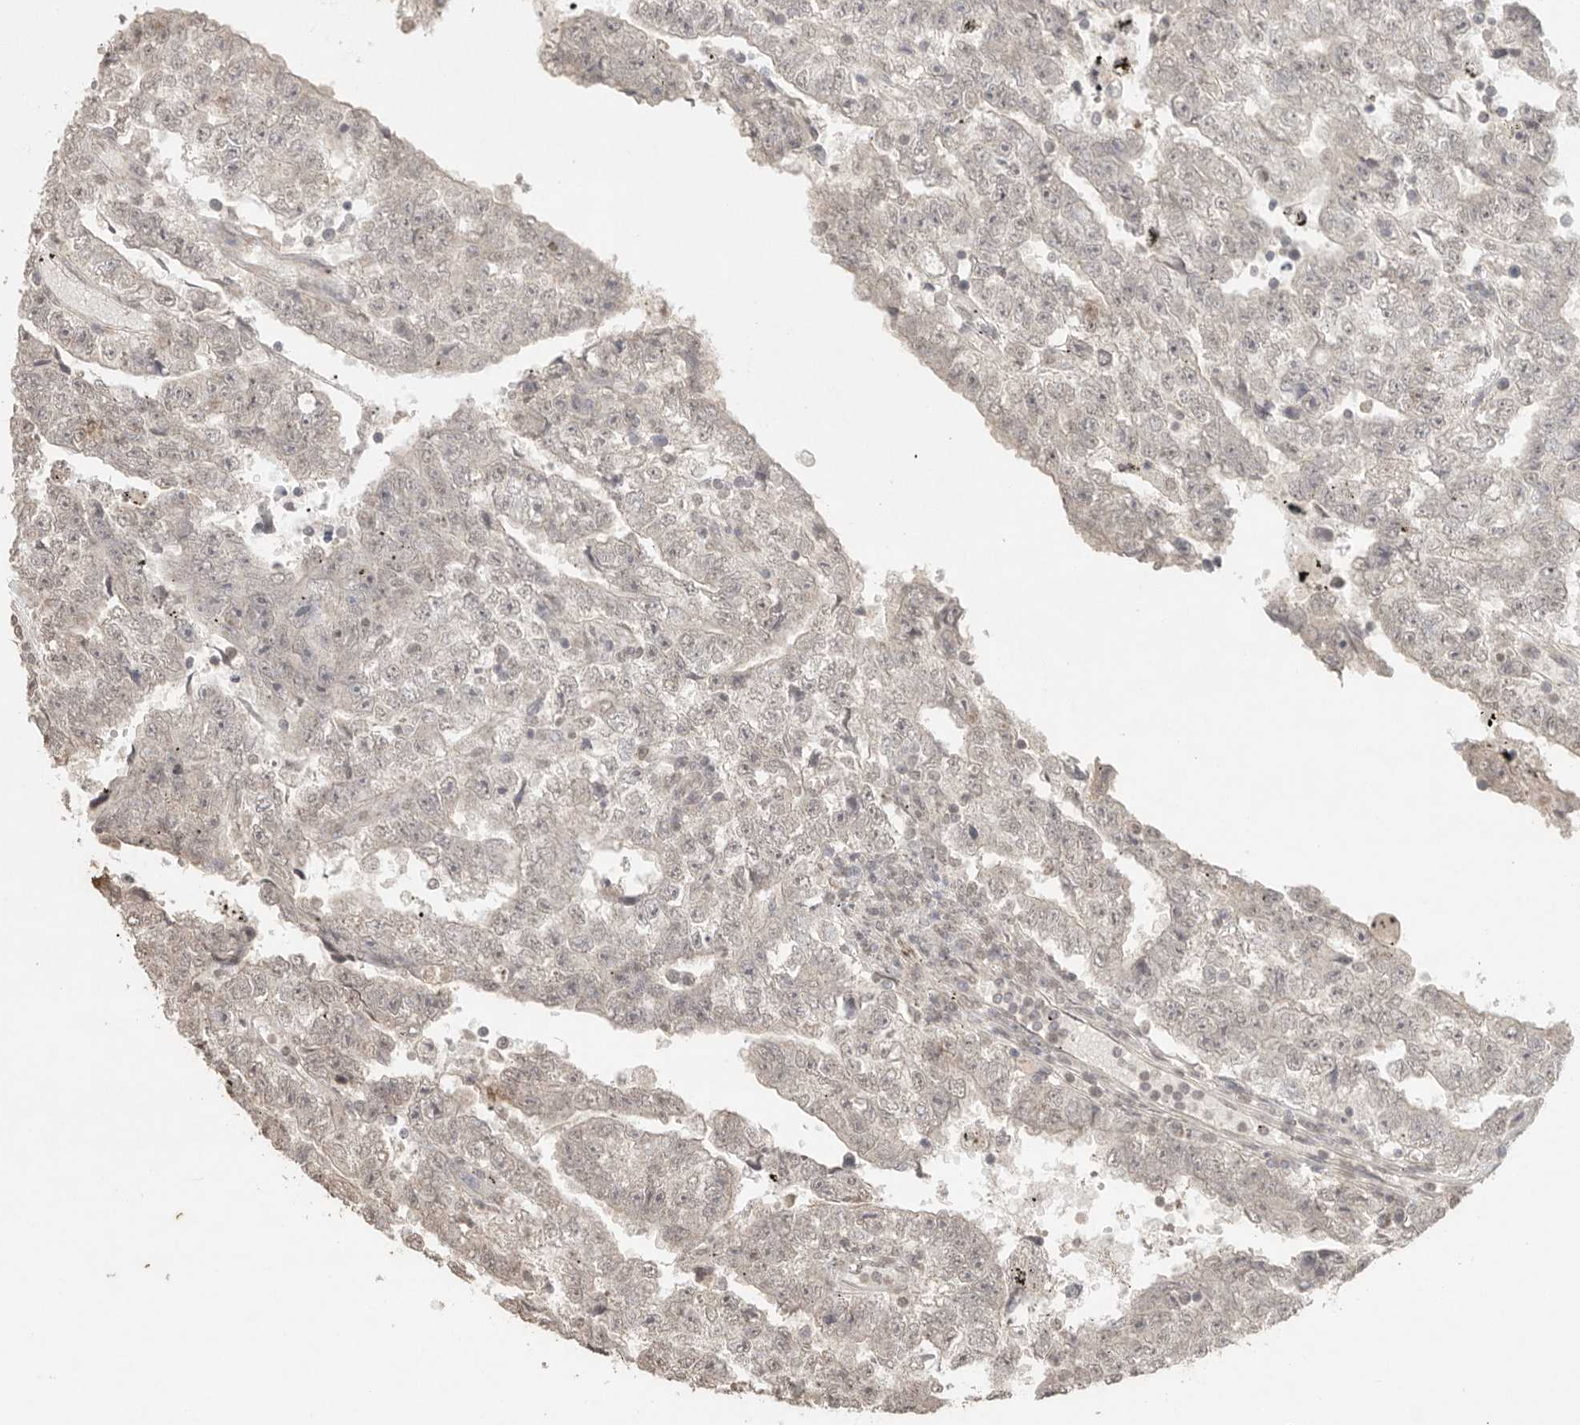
{"staining": {"intensity": "negative", "quantity": "none", "location": "none"}, "tissue": "testis cancer", "cell_type": "Tumor cells", "image_type": "cancer", "snomed": [{"axis": "morphology", "description": "Carcinoma, Embryonal, NOS"}, {"axis": "topography", "description": "Testis"}], "caption": "The micrograph demonstrates no significant expression in tumor cells of testis embryonal carcinoma.", "gene": "KLK5", "patient": {"sex": "male", "age": 25}}